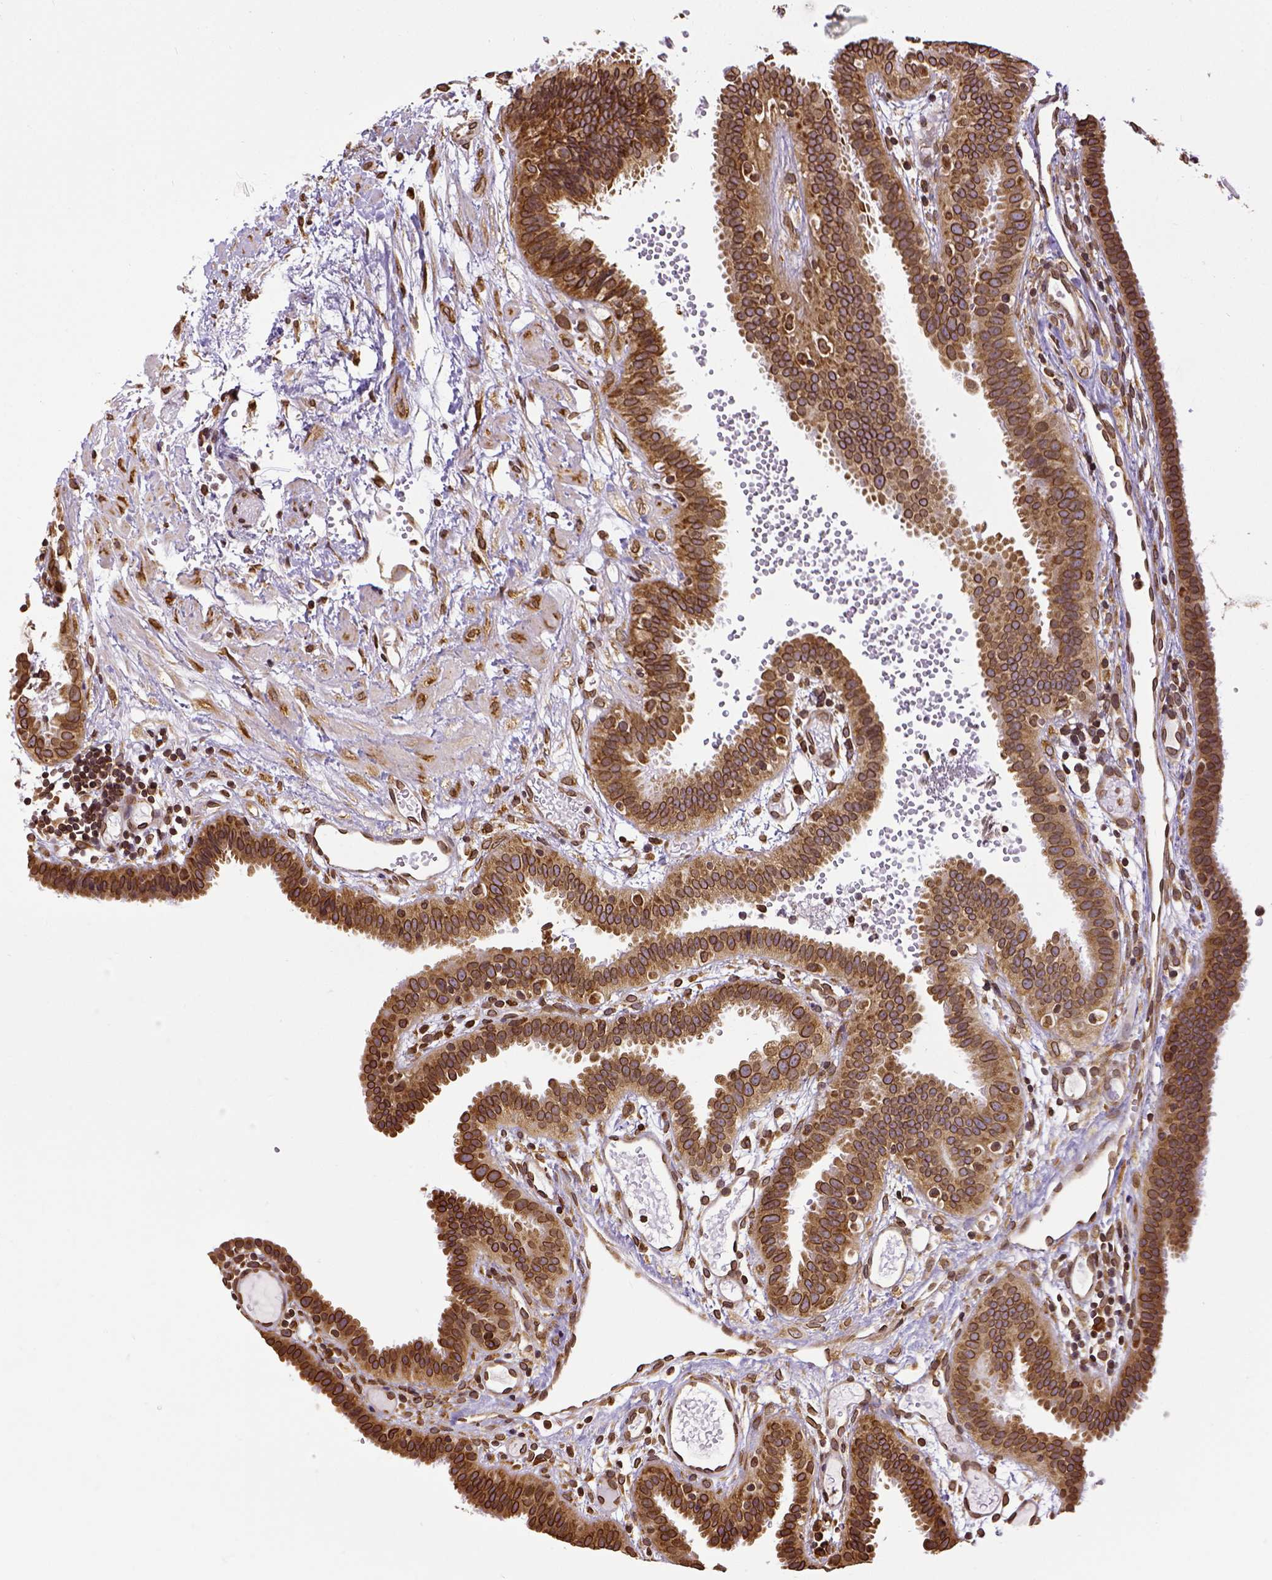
{"staining": {"intensity": "strong", "quantity": ">75%", "location": "cytoplasmic/membranous,nuclear"}, "tissue": "fallopian tube", "cell_type": "Glandular cells", "image_type": "normal", "snomed": [{"axis": "morphology", "description": "Normal tissue, NOS"}, {"axis": "topography", "description": "Fallopian tube"}], "caption": "Human fallopian tube stained for a protein (brown) displays strong cytoplasmic/membranous,nuclear positive expression in about >75% of glandular cells.", "gene": "MTDH", "patient": {"sex": "female", "age": 37}}